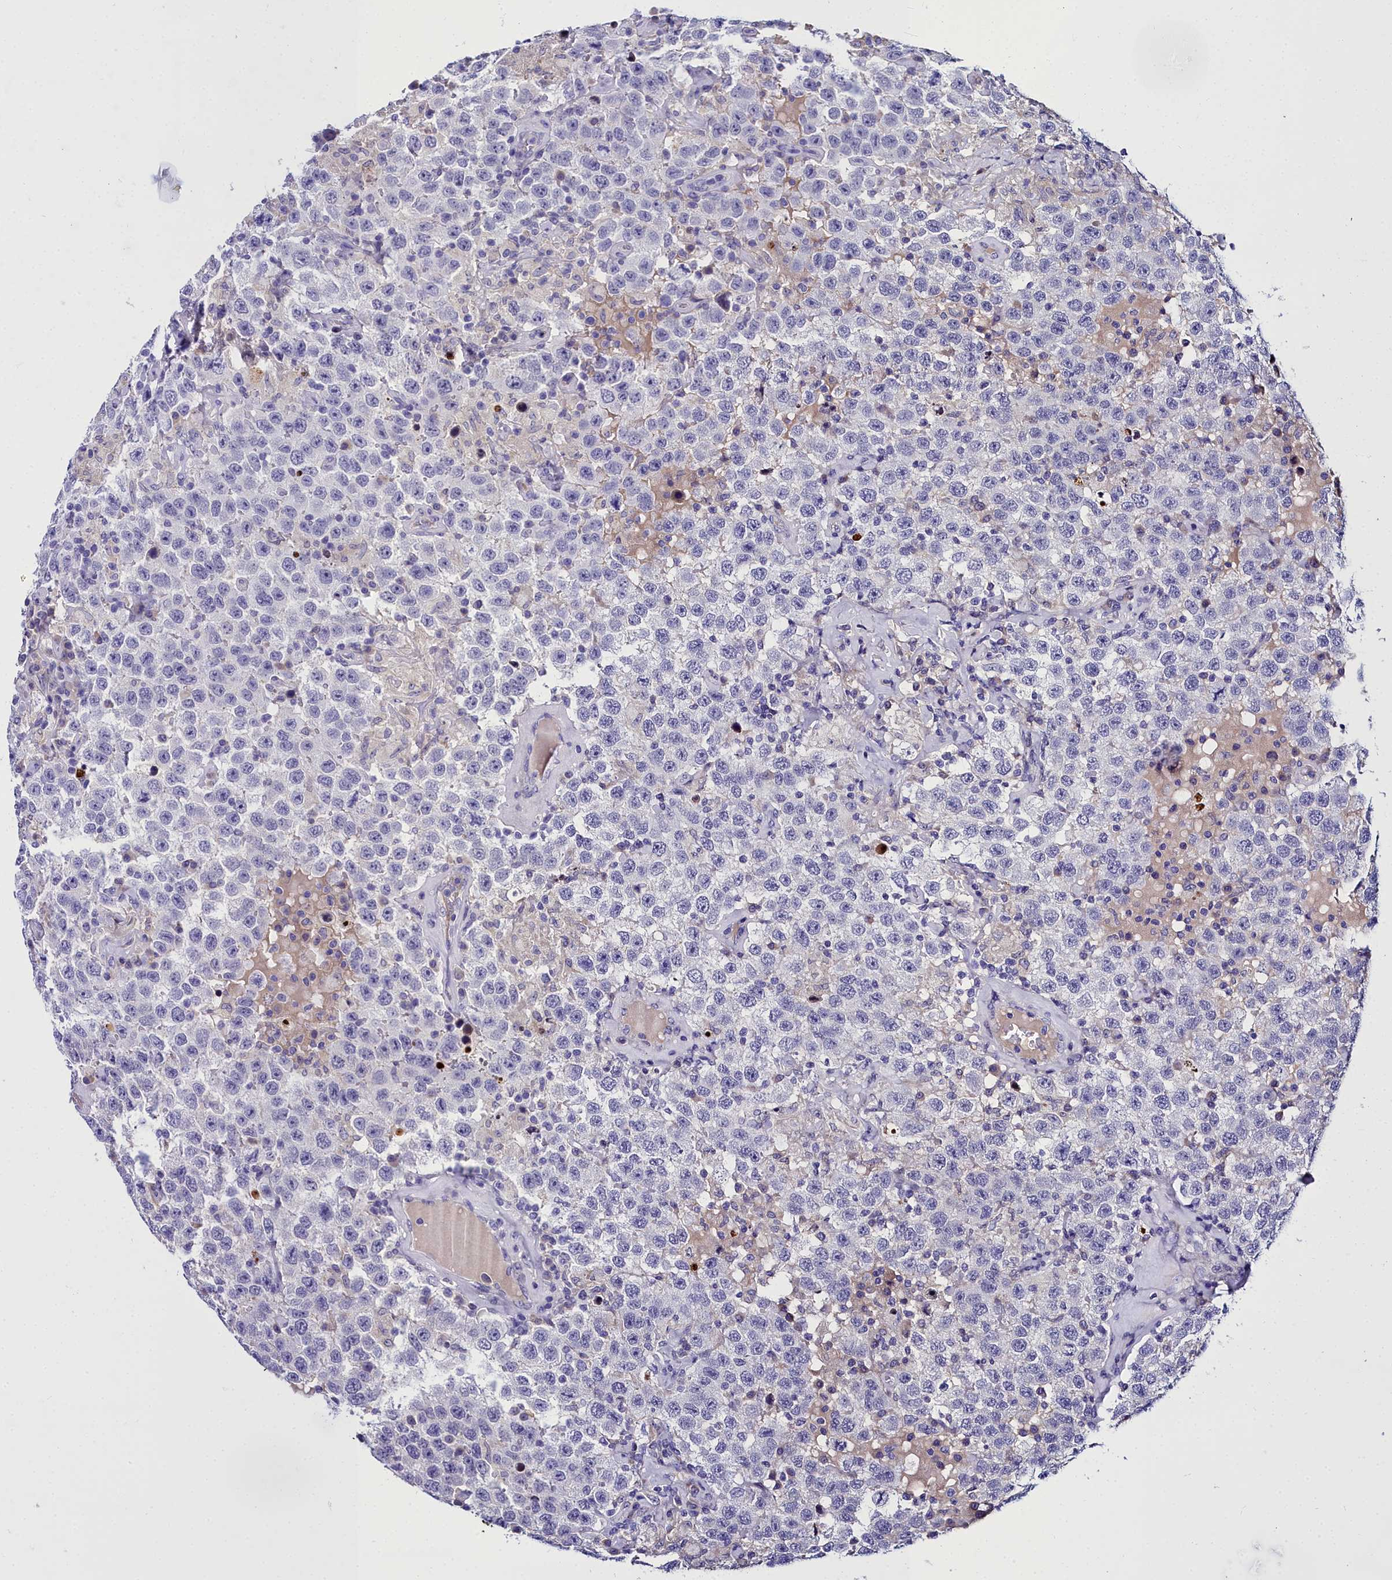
{"staining": {"intensity": "negative", "quantity": "none", "location": "none"}, "tissue": "testis cancer", "cell_type": "Tumor cells", "image_type": "cancer", "snomed": [{"axis": "morphology", "description": "Seminoma, NOS"}, {"axis": "topography", "description": "Testis"}], "caption": "Immunohistochemical staining of seminoma (testis) exhibits no significant expression in tumor cells. Brightfield microscopy of immunohistochemistry (IHC) stained with DAB (brown) and hematoxylin (blue), captured at high magnification.", "gene": "ELAPOR2", "patient": {"sex": "male", "age": 41}}